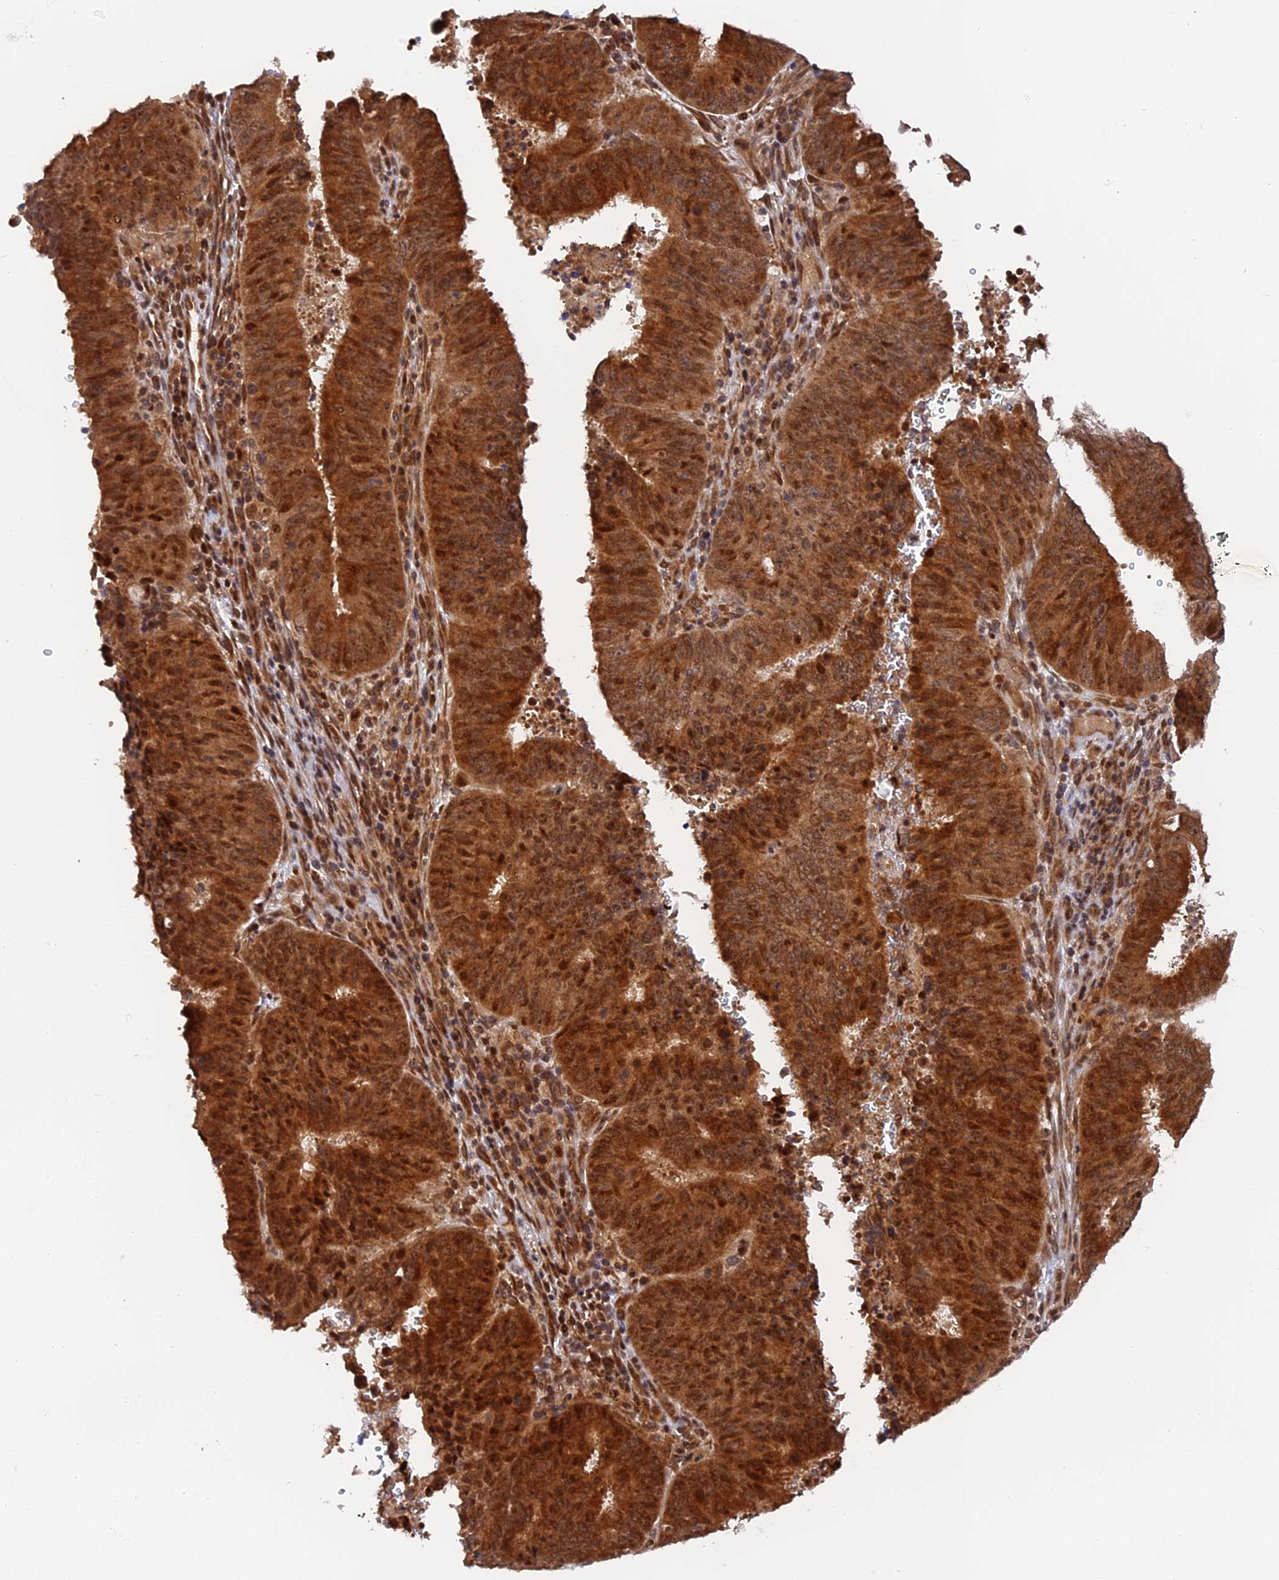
{"staining": {"intensity": "strong", "quantity": ">75%", "location": "cytoplasmic/membranous,nuclear"}, "tissue": "cervical cancer", "cell_type": "Tumor cells", "image_type": "cancer", "snomed": [{"axis": "morphology", "description": "Adenocarcinoma, NOS"}, {"axis": "topography", "description": "Cervix"}], "caption": "High-power microscopy captured an IHC micrograph of cervical cancer, revealing strong cytoplasmic/membranous and nuclear expression in about >75% of tumor cells.", "gene": "ANKRD24", "patient": {"sex": "female", "age": 44}}